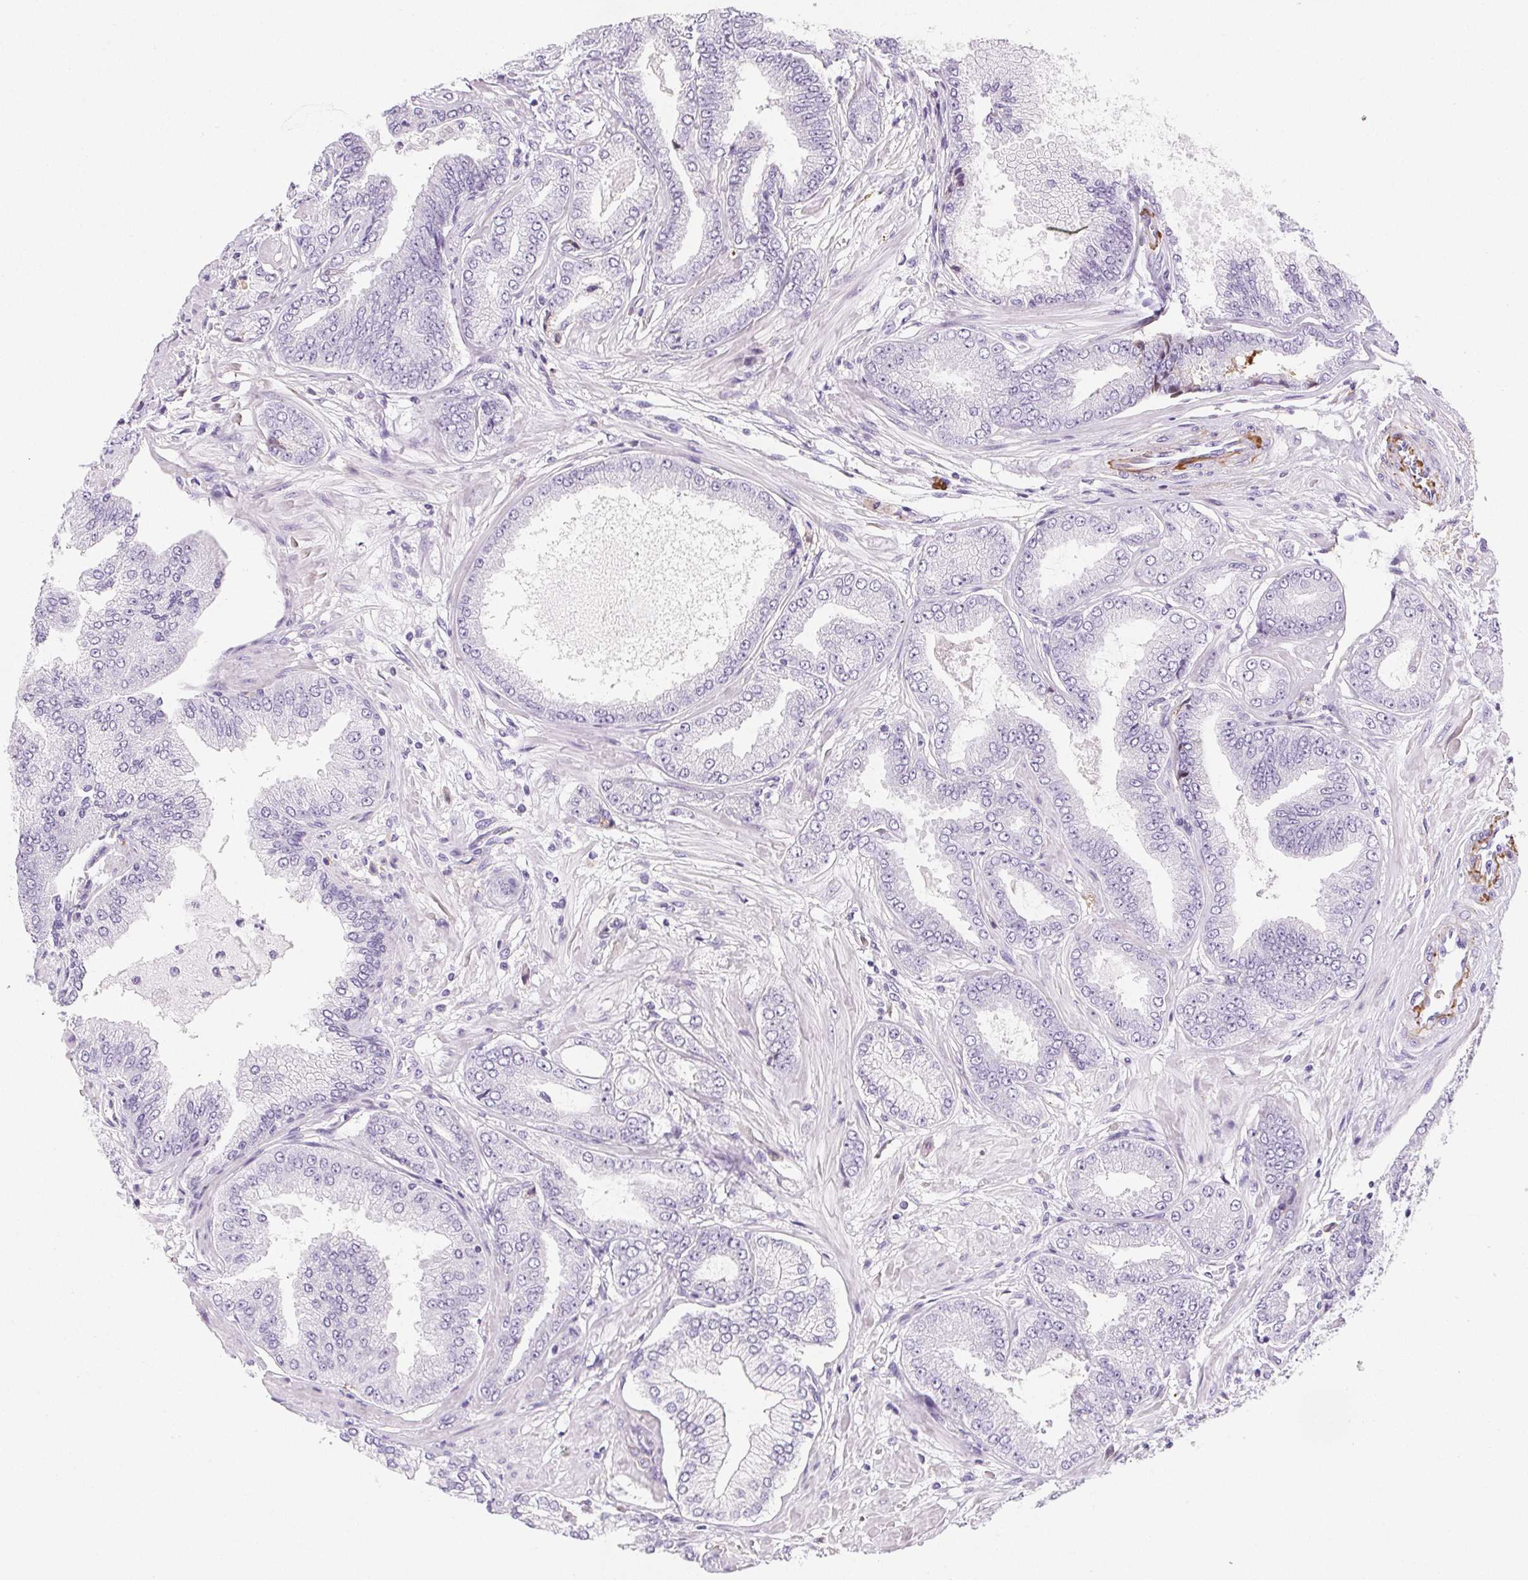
{"staining": {"intensity": "negative", "quantity": "none", "location": "none"}, "tissue": "prostate cancer", "cell_type": "Tumor cells", "image_type": "cancer", "snomed": [{"axis": "morphology", "description": "Adenocarcinoma, Low grade"}, {"axis": "topography", "description": "Prostate"}], "caption": "This is an immunohistochemistry micrograph of prostate adenocarcinoma (low-grade). There is no staining in tumor cells.", "gene": "VTN", "patient": {"sex": "male", "age": 55}}